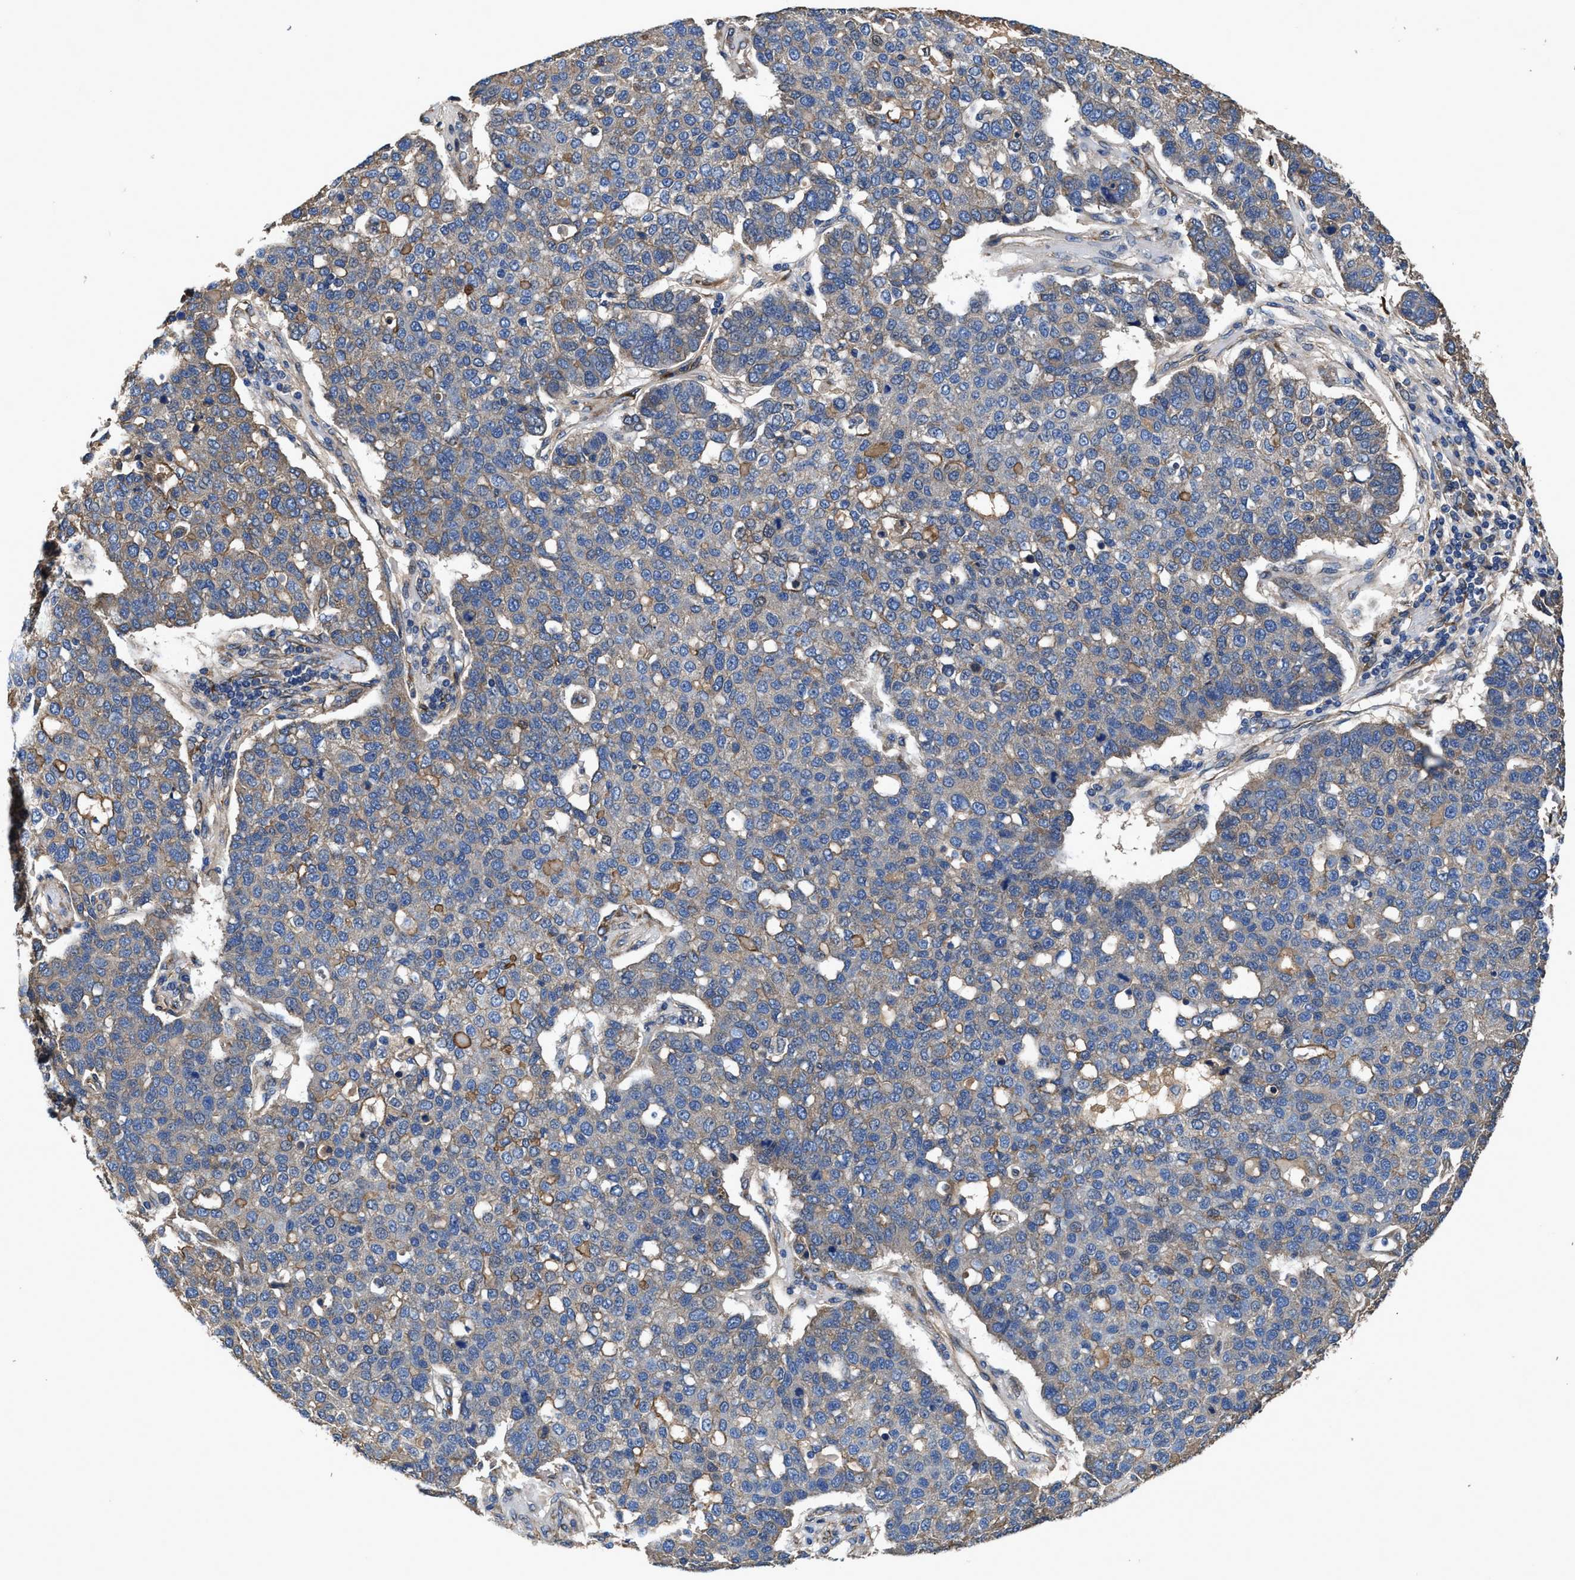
{"staining": {"intensity": "moderate", "quantity": "<25%", "location": "cytoplasmic/membranous"}, "tissue": "pancreatic cancer", "cell_type": "Tumor cells", "image_type": "cancer", "snomed": [{"axis": "morphology", "description": "Adenocarcinoma, NOS"}, {"axis": "topography", "description": "Pancreas"}], "caption": "A histopathology image of pancreatic adenocarcinoma stained for a protein shows moderate cytoplasmic/membranous brown staining in tumor cells.", "gene": "IDNK", "patient": {"sex": "female", "age": 61}}